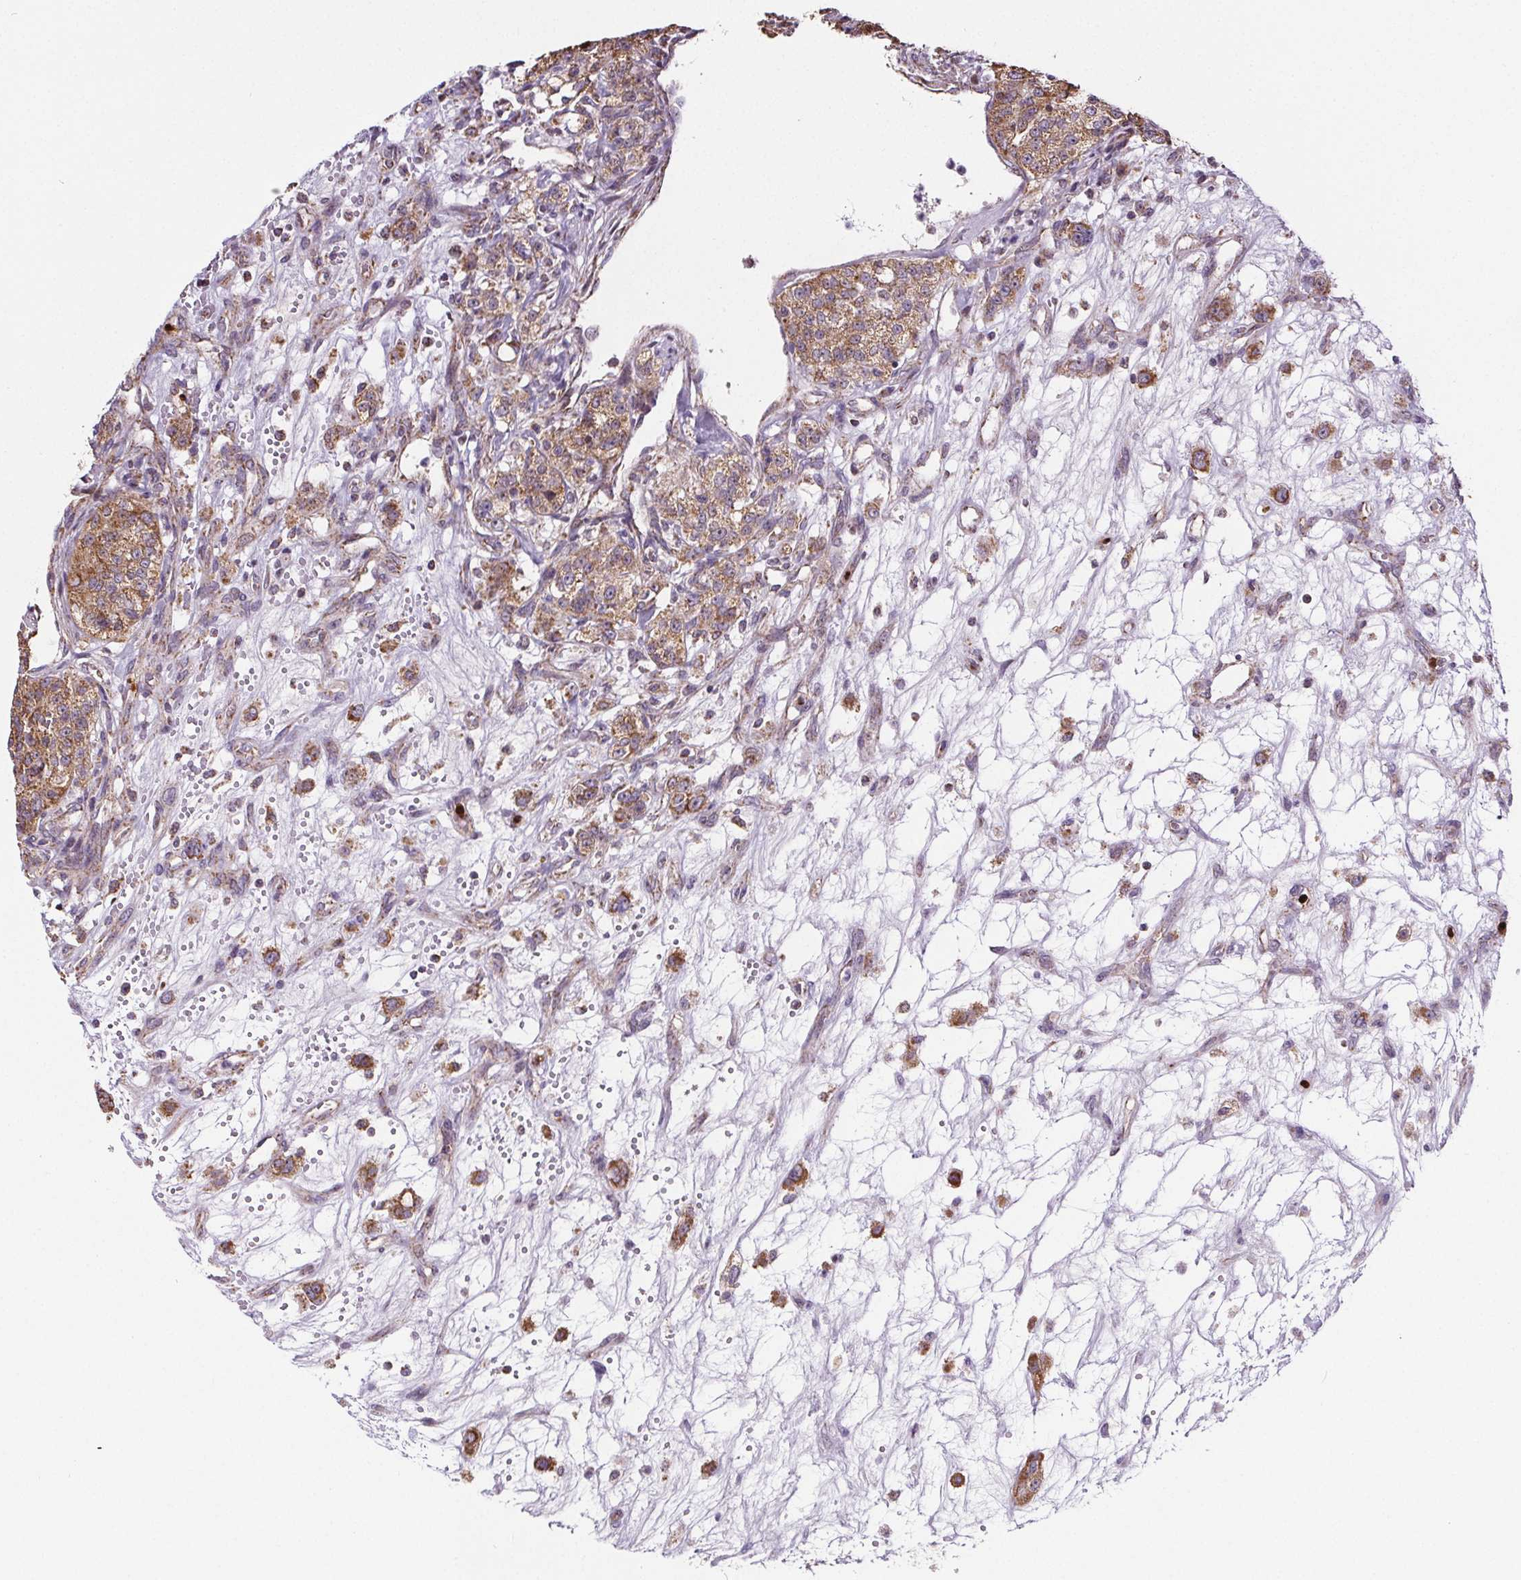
{"staining": {"intensity": "moderate", "quantity": ">75%", "location": "cytoplasmic/membranous"}, "tissue": "renal cancer", "cell_type": "Tumor cells", "image_type": "cancer", "snomed": [{"axis": "morphology", "description": "Adenocarcinoma, NOS"}, {"axis": "topography", "description": "Kidney"}], "caption": "Immunohistochemistry image of neoplastic tissue: renal adenocarcinoma stained using immunohistochemistry exhibits medium levels of moderate protein expression localized specifically in the cytoplasmic/membranous of tumor cells, appearing as a cytoplasmic/membranous brown color.", "gene": "SUCLA2", "patient": {"sex": "female", "age": 63}}